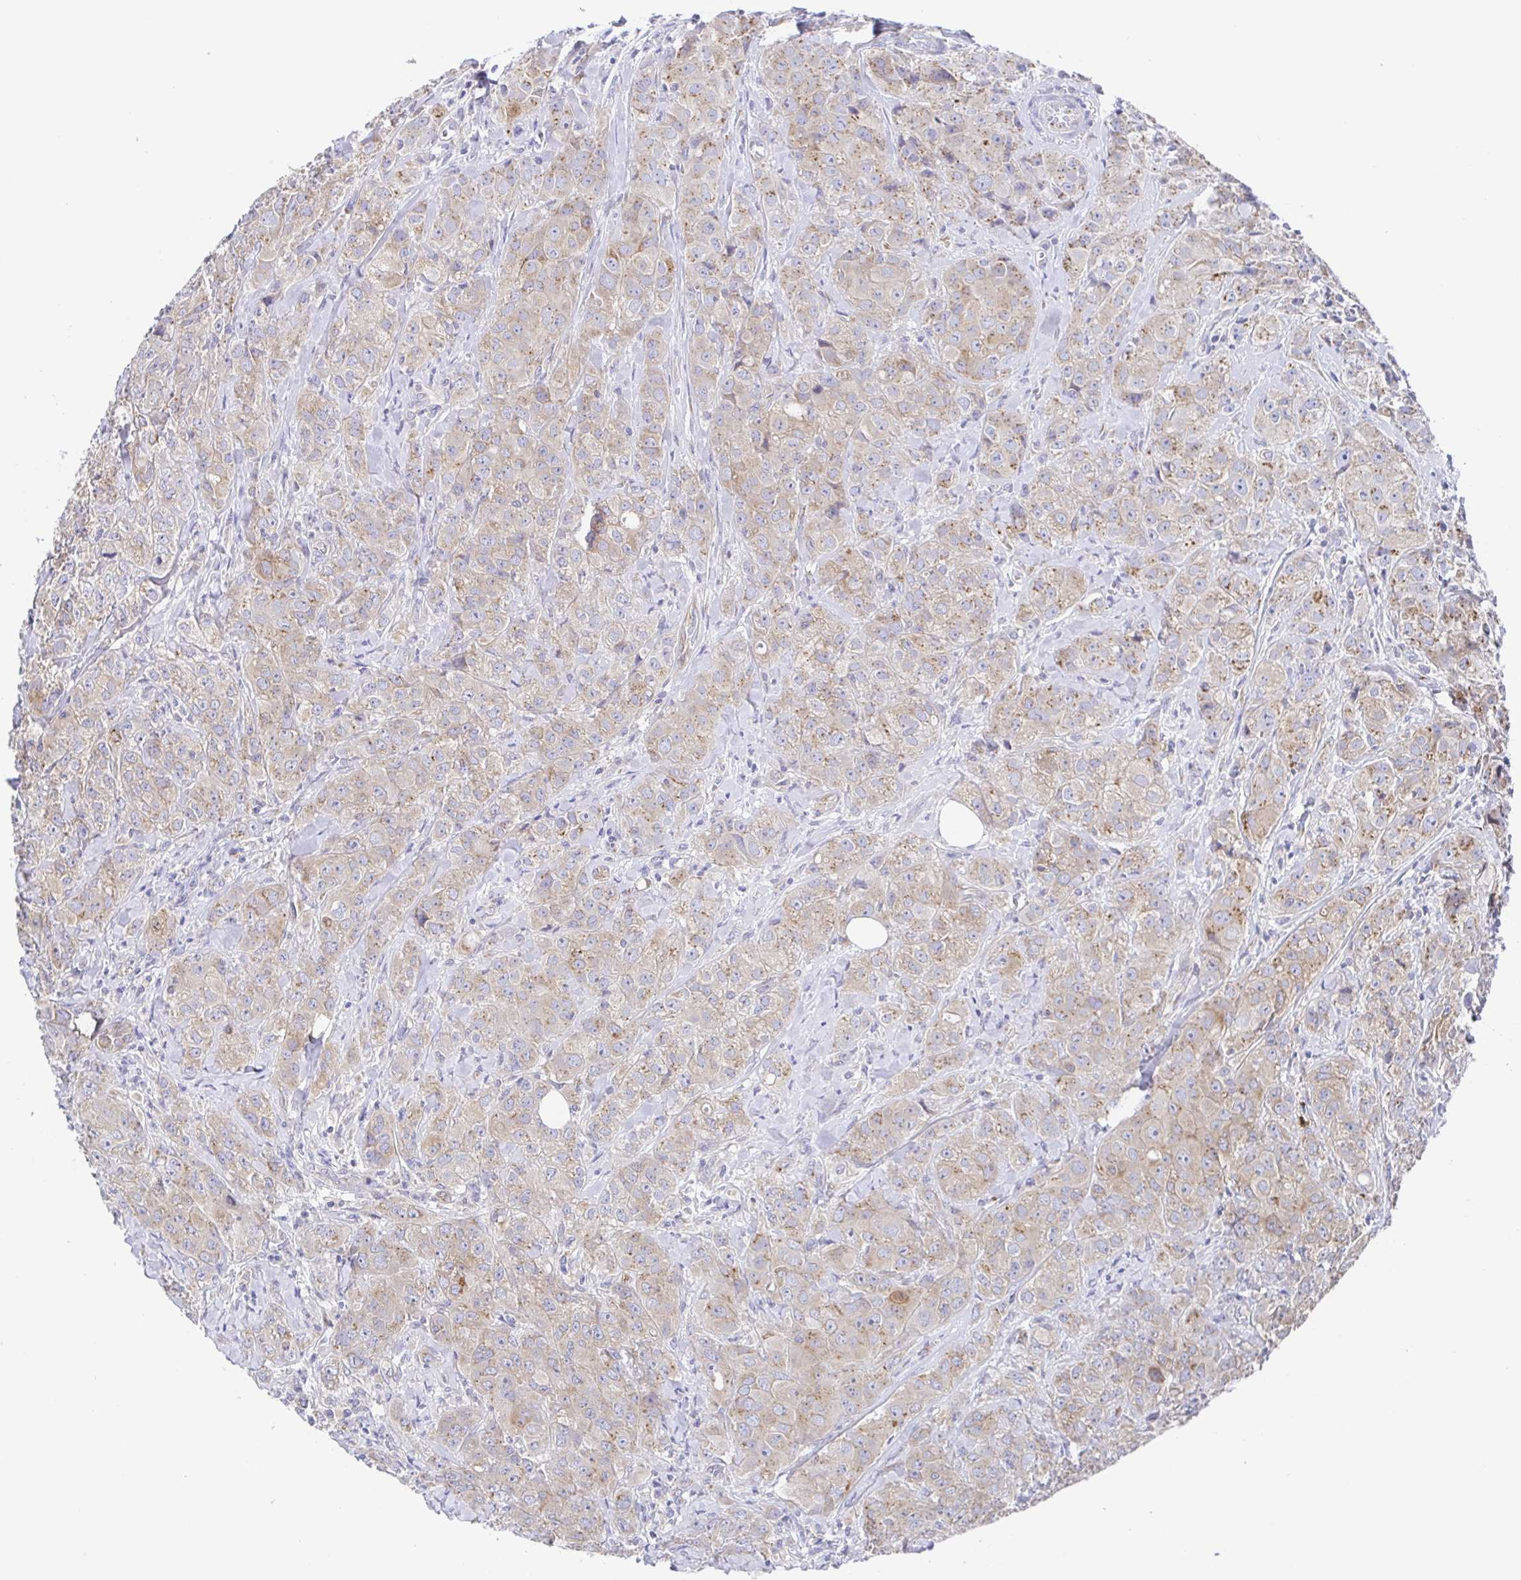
{"staining": {"intensity": "weak", "quantity": "<25%", "location": "cytoplasmic/membranous"}, "tissue": "breast cancer", "cell_type": "Tumor cells", "image_type": "cancer", "snomed": [{"axis": "morphology", "description": "Normal tissue, NOS"}, {"axis": "morphology", "description": "Duct carcinoma"}, {"axis": "topography", "description": "Breast"}], "caption": "Human breast cancer stained for a protein using immunohistochemistry (IHC) demonstrates no expression in tumor cells.", "gene": "GOLGA1", "patient": {"sex": "female", "age": 43}}